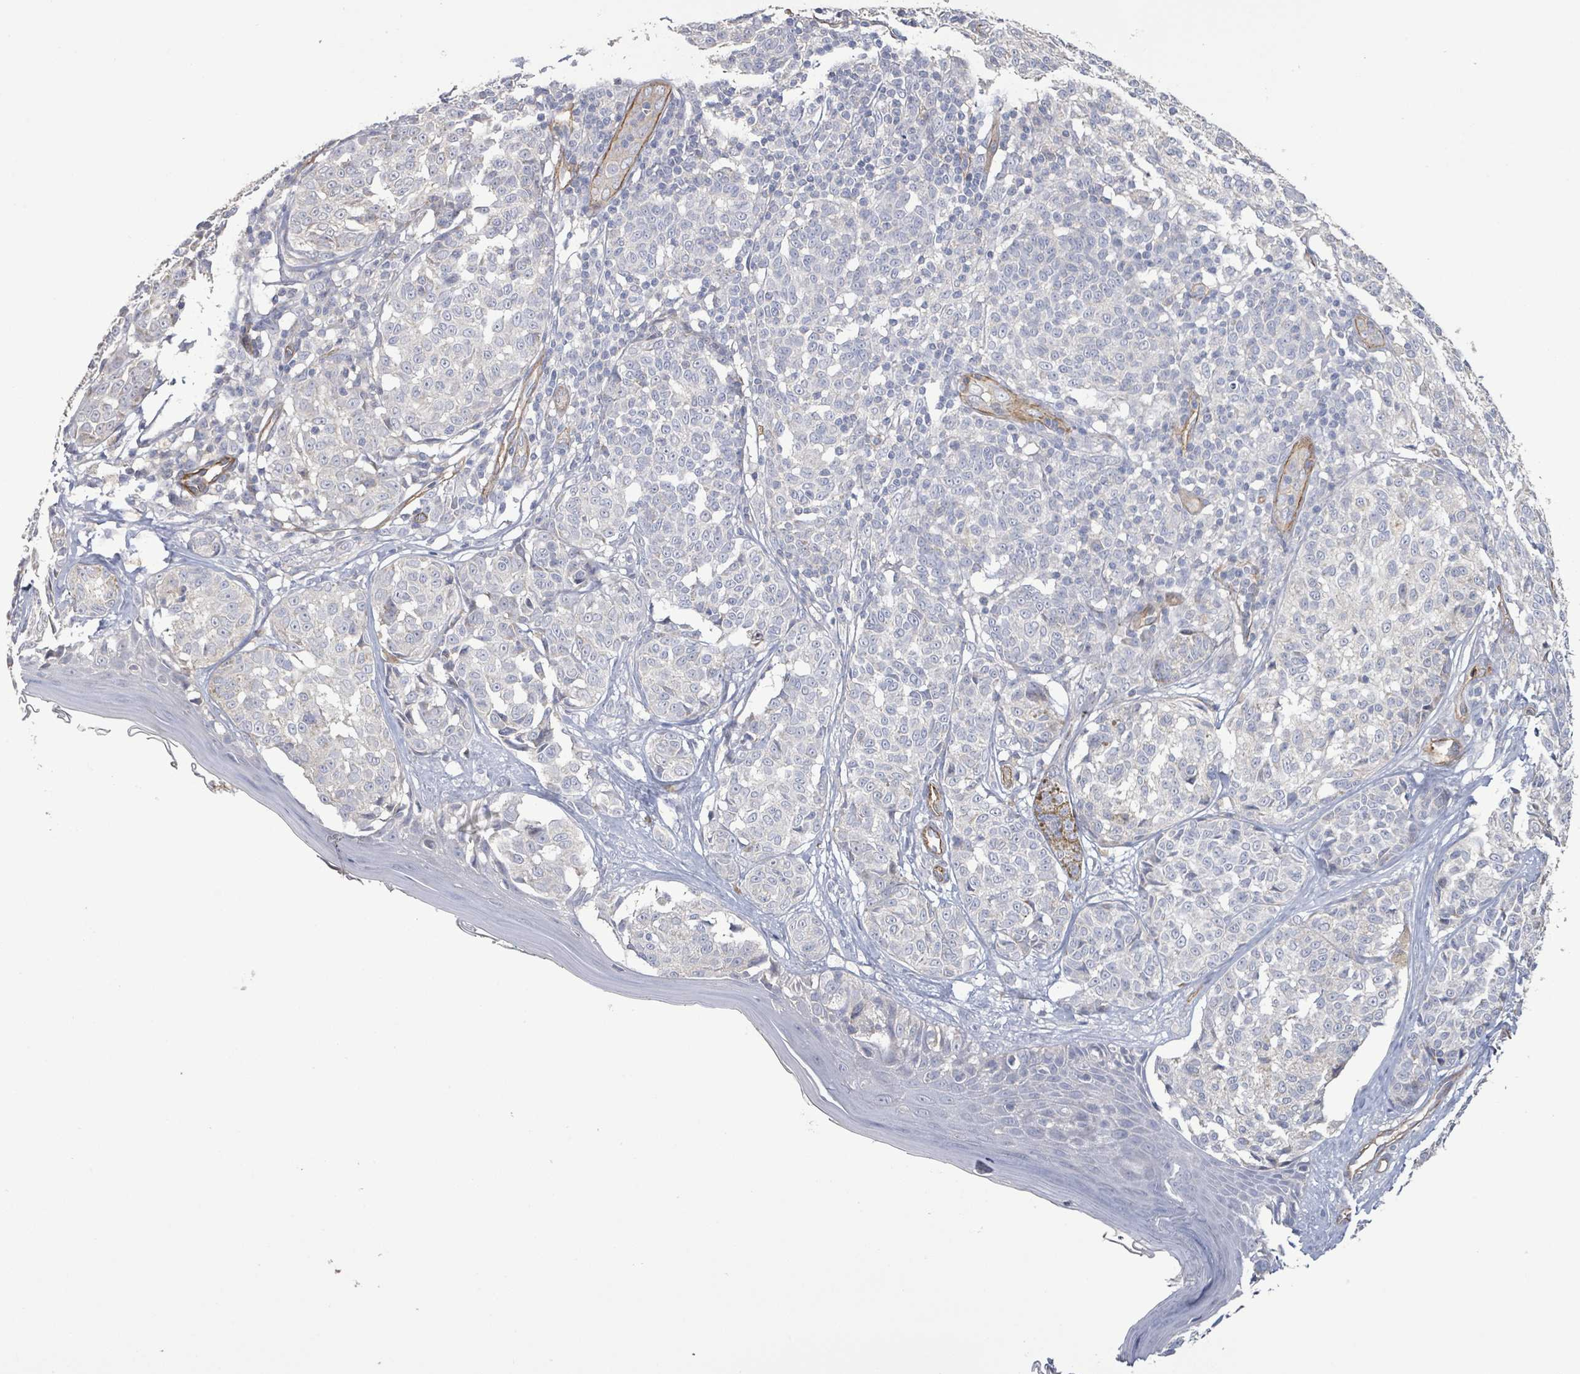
{"staining": {"intensity": "negative", "quantity": "none", "location": "none"}, "tissue": "melanoma", "cell_type": "Tumor cells", "image_type": "cancer", "snomed": [{"axis": "morphology", "description": "Malignant melanoma, NOS"}, {"axis": "topography", "description": "Skin of upper extremity"}], "caption": "Tumor cells are negative for protein expression in human melanoma.", "gene": "KANK3", "patient": {"sex": "male", "age": 40}}